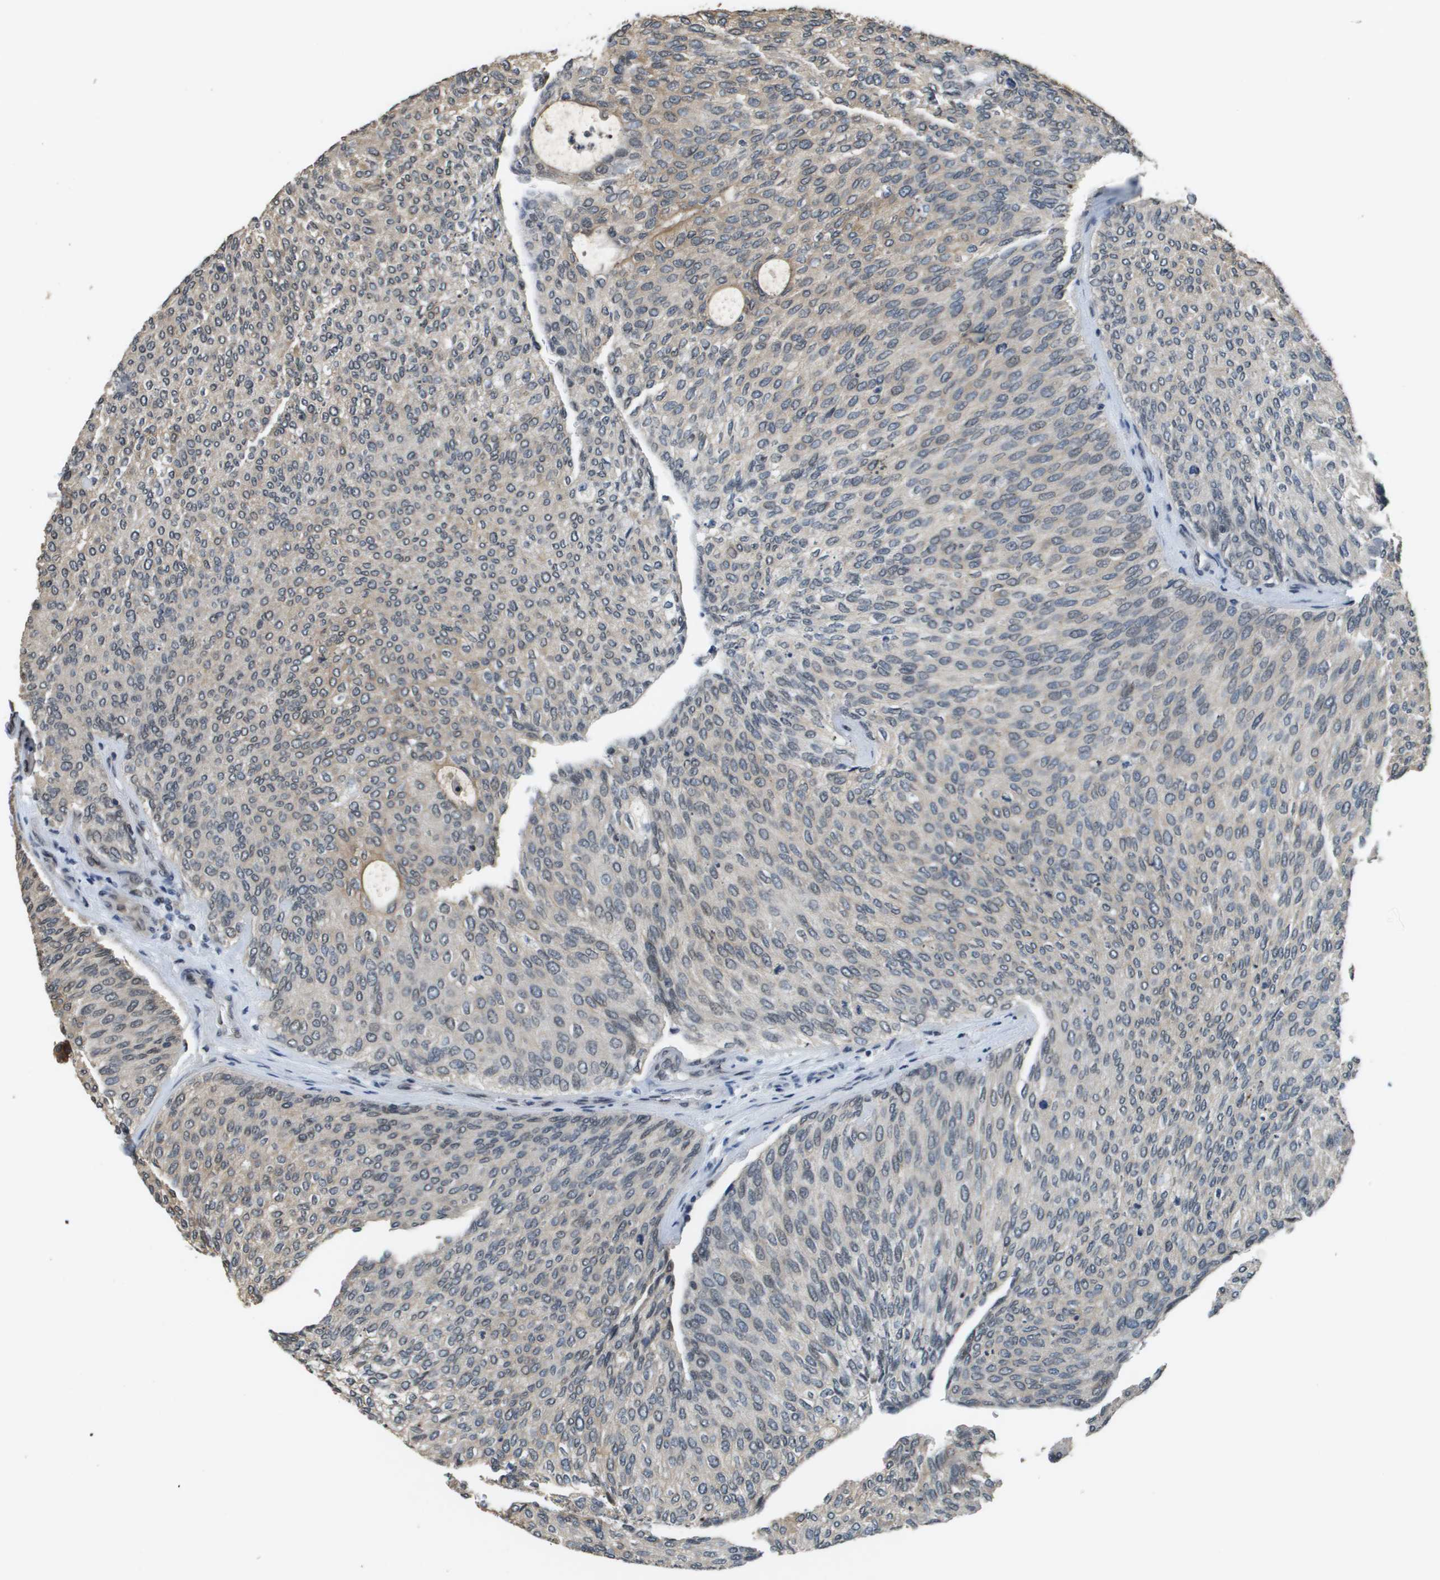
{"staining": {"intensity": "weak", "quantity": "<25%", "location": "cytoplasmic/membranous"}, "tissue": "urothelial cancer", "cell_type": "Tumor cells", "image_type": "cancer", "snomed": [{"axis": "morphology", "description": "Urothelial carcinoma, Low grade"}, {"axis": "topography", "description": "Urinary bladder"}], "caption": "Immunohistochemistry (IHC) of urothelial cancer reveals no staining in tumor cells.", "gene": "FANCC", "patient": {"sex": "female", "age": 79}}